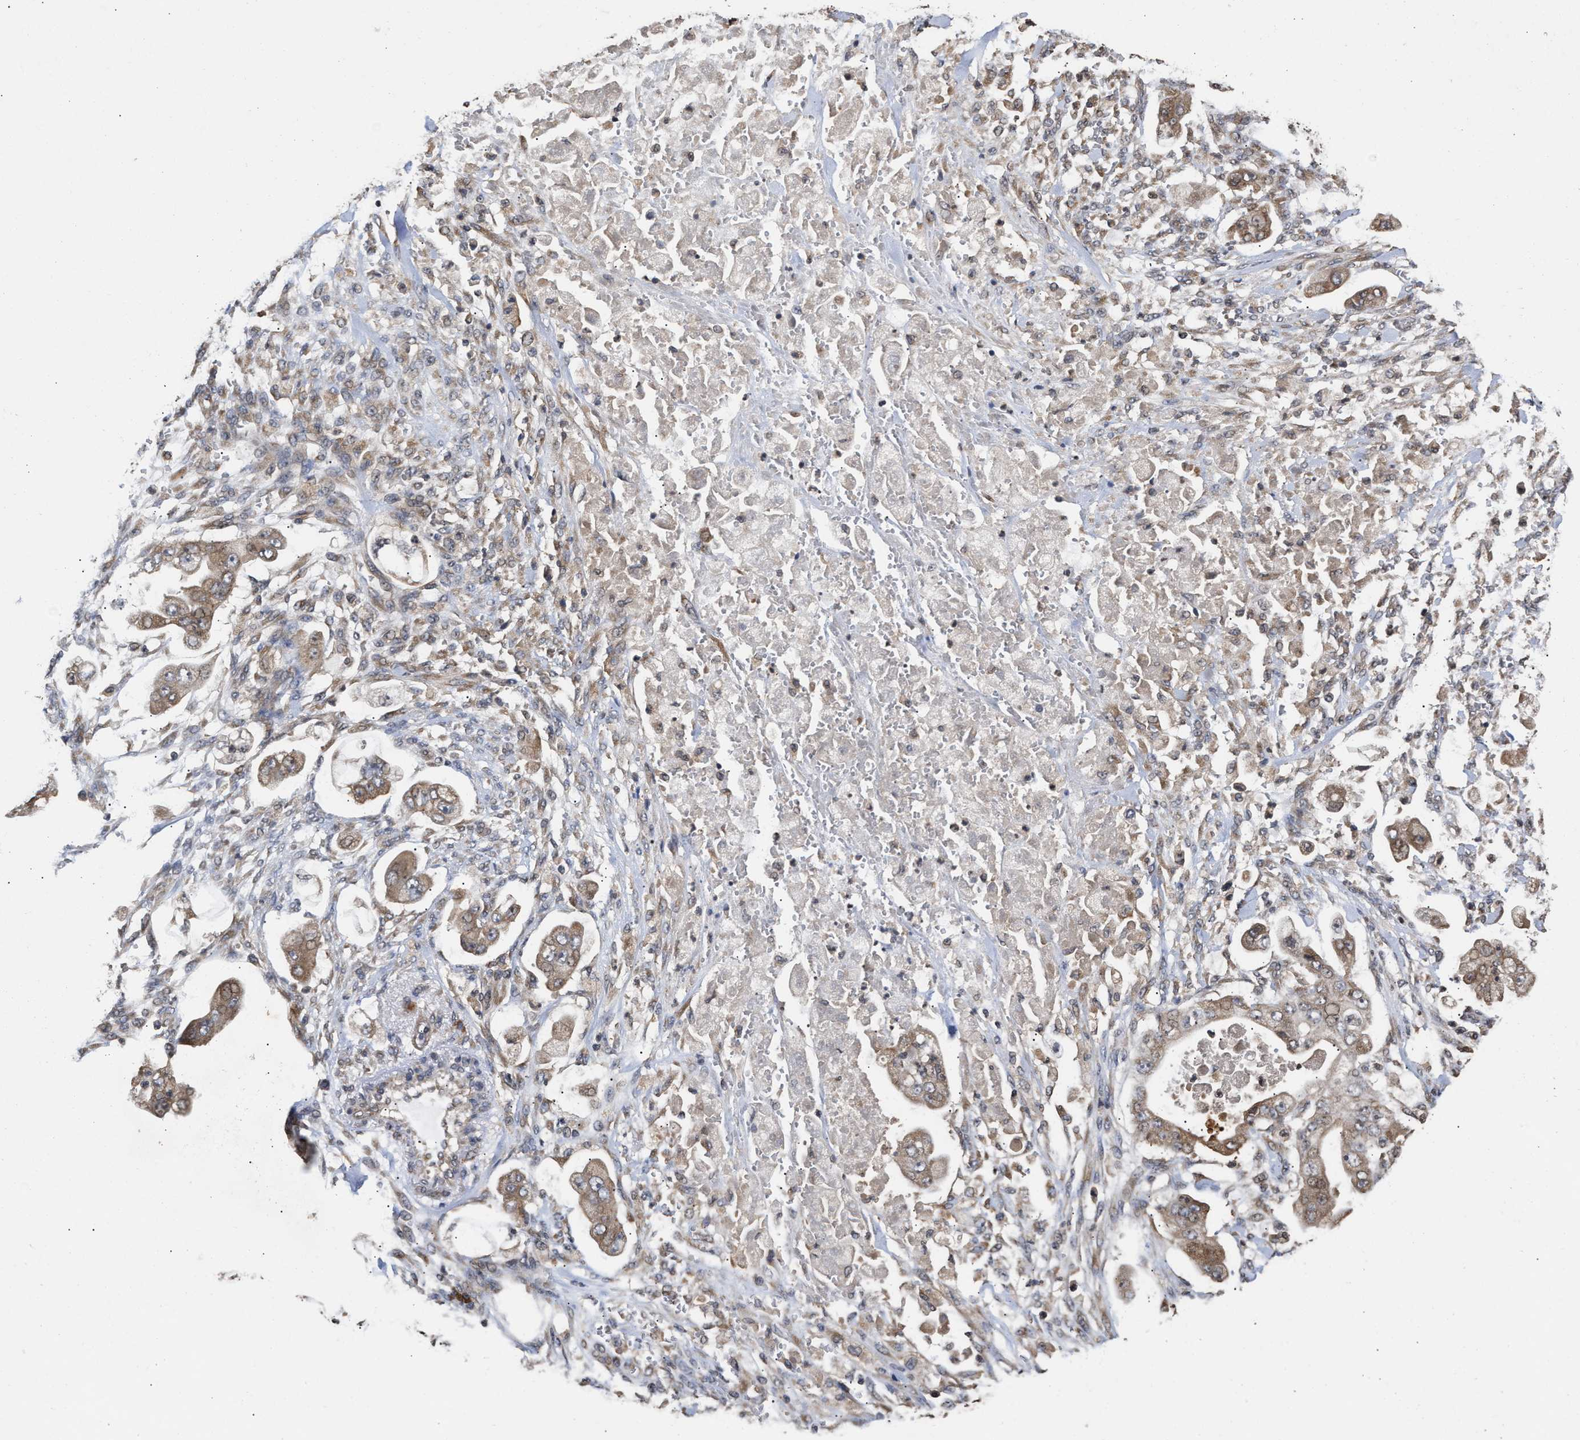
{"staining": {"intensity": "moderate", "quantity": ">75%", "location": "cytoplasmic/membranous"}, "tissue": "stomach cancer", "cell_type": "Tumor cells", "image_type": "cancer", "snomed": [{"axis": "morphology", "description": "Adenocarcinoma, NOS"}, {"axis": "topography", "description": "Stomach"}], "caption": "A histopathology image of human adenocarcinoma (stomach) stained for a protein shows moderate cytoplasmic/membranous brown staining in tumor cells. The staining was performed using DAB (3,3'-diaminobenzidine), with brown indicating positive protein expression. Nuclei are stained blue with hematoxylin.", "gene": "SAR1A", "patient": {"sex": "male", "age": 62}}